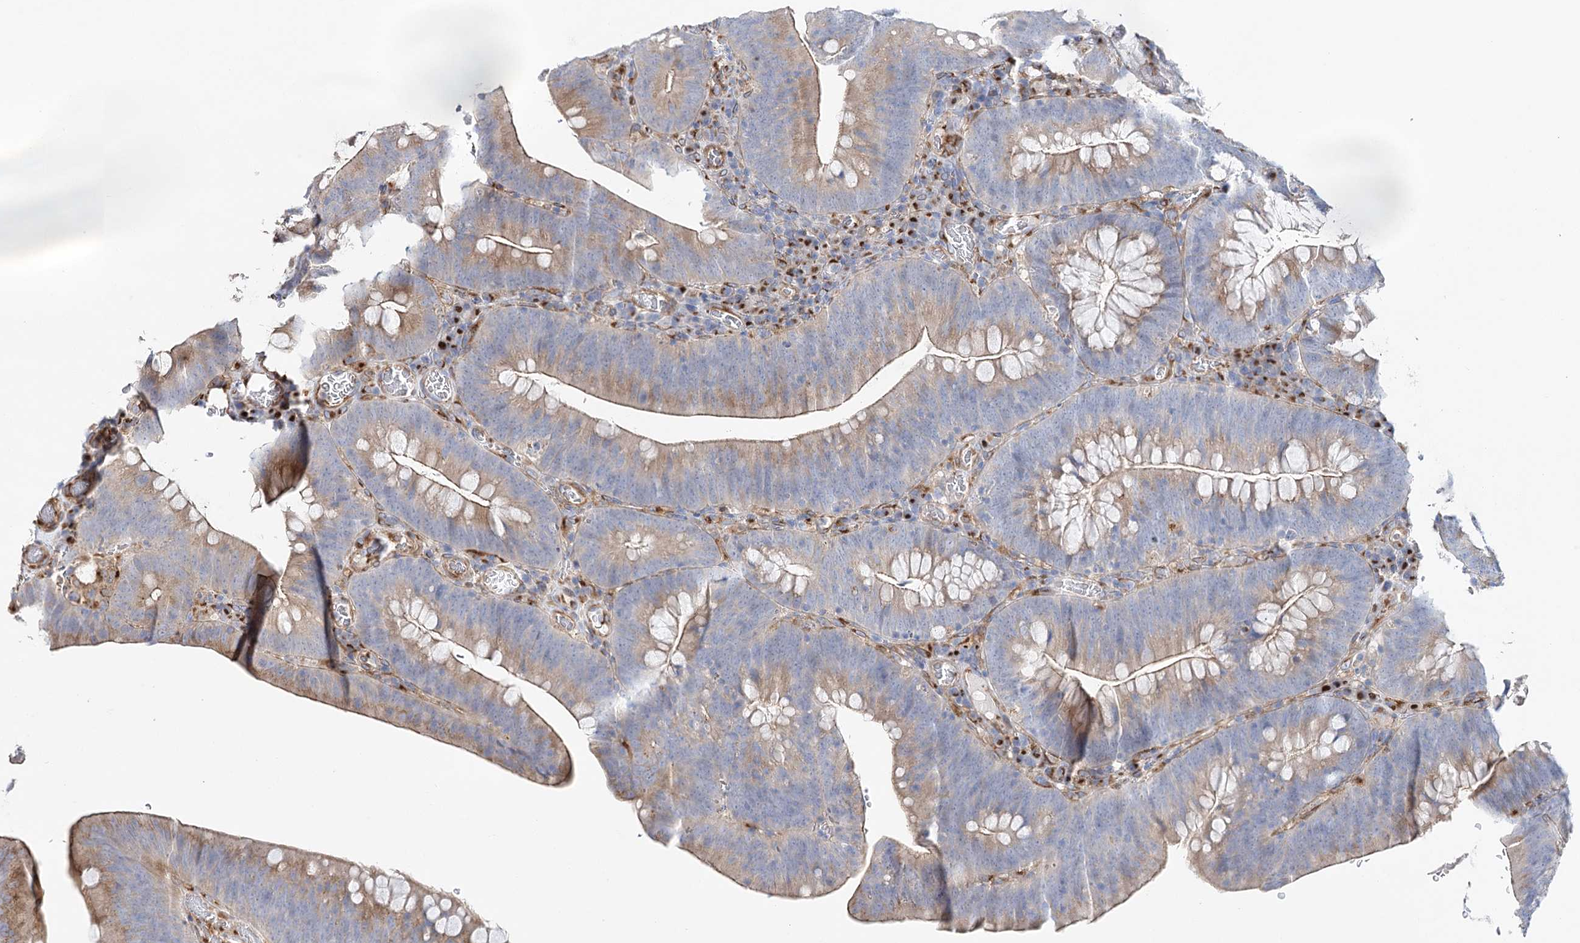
{"staining": {"intensity": "moderate", "quantity": "<25%", "location": "cytoplasmic/membranous"}, "tissue": "colorectal cancer", "cell_type": "Tumor cells", "image_type": "cancer", "snomed": [{"axis": "morphology", "description": "Normal tissue, NOS"}, {"axis": "topography", "description": "Colon"}], "caption": "Tumor cells show moderate cytoplasmic/membranous staining in about <25% of cells in colorectal cancer. (DAB IHC, brown staining for protein, blue staining for nuclei).", "gene": "ABRAXAS2", "patient": {"sex": "female", "age": 82}}